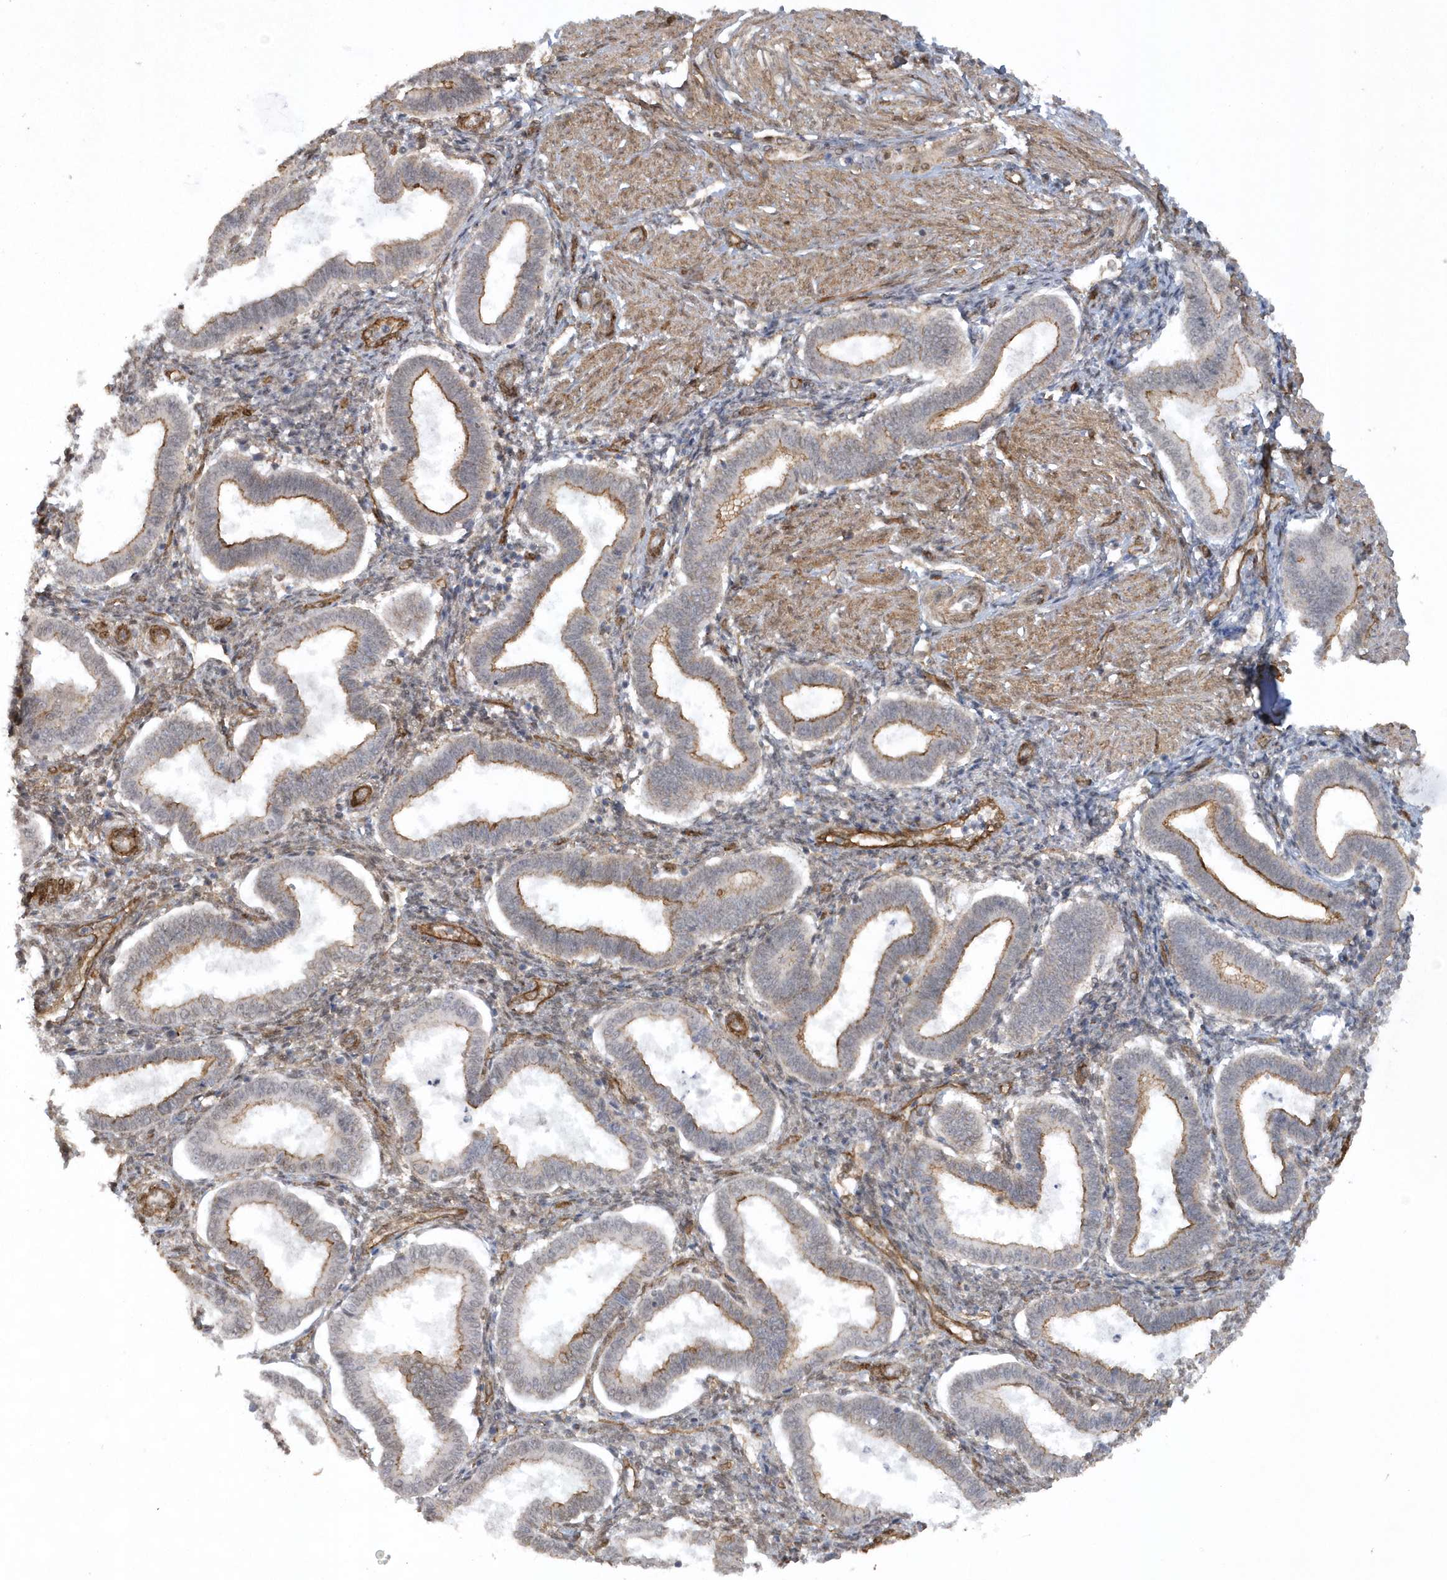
{"staining": {"intensity": "moderate", "quantity": "<25%", "location": "cytoplasmic/membranous"}, "tissue": "endometrium", "cell_type": "Cells in endometrial stroma", "image_type": "normal", "snomed": [{"axis": "morphology", "description": "Normal tissue, NOS"}, {"axis": "topography", "description": "Endometrium"}], "caption": "Brown immunohistochemical staining in normal endometrium shows moderate cytoplasmic/membranous positivity in about <25% of cells in endometrial stroma.", "gene": "RAI14", "patient": {"sex": "female", "age": 24}}